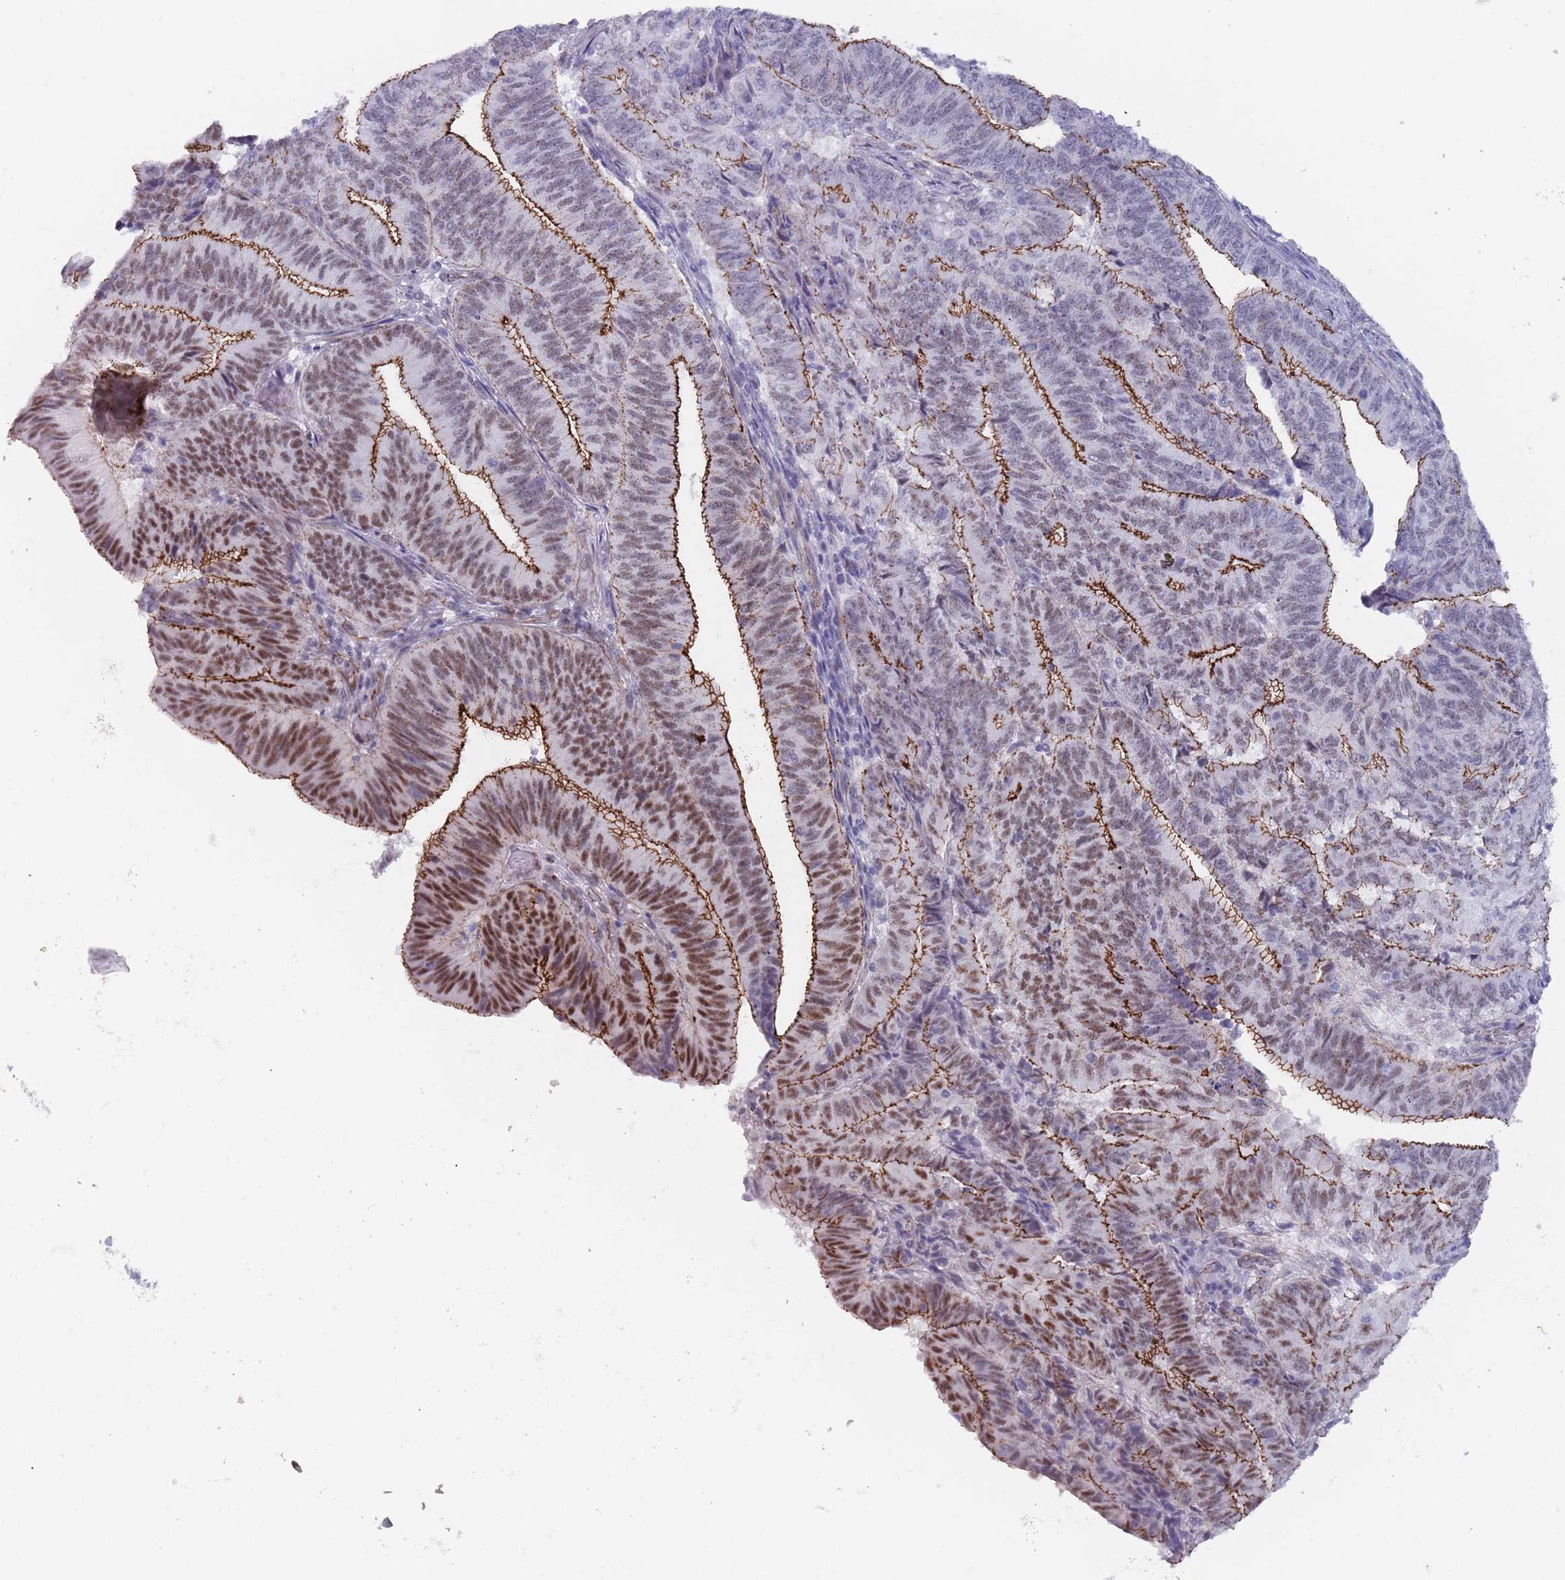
{"staining": {"intensity": "strong", "quantity": "25%-75%", "location": "cytoplasmic/membranous,nuclear"}, "tissue": "endometrial cancer", "cell_type": "Tumor cells", "image_type": "cancer", "snomed": [{"axis": "morphology", "description": "Adenocarcinoma, NOS"}, {"axis": "topography", "description": "Endometrium"}], "caption": "This is an image of immunohistochemistry staining of adenocarcinoma (endometrial), which shows strong expression in the cytoplasmic/membranous and nuclear of tumor cells.", "gene": "OR5A2", "patient": {"sex": "female", "age": 70}}